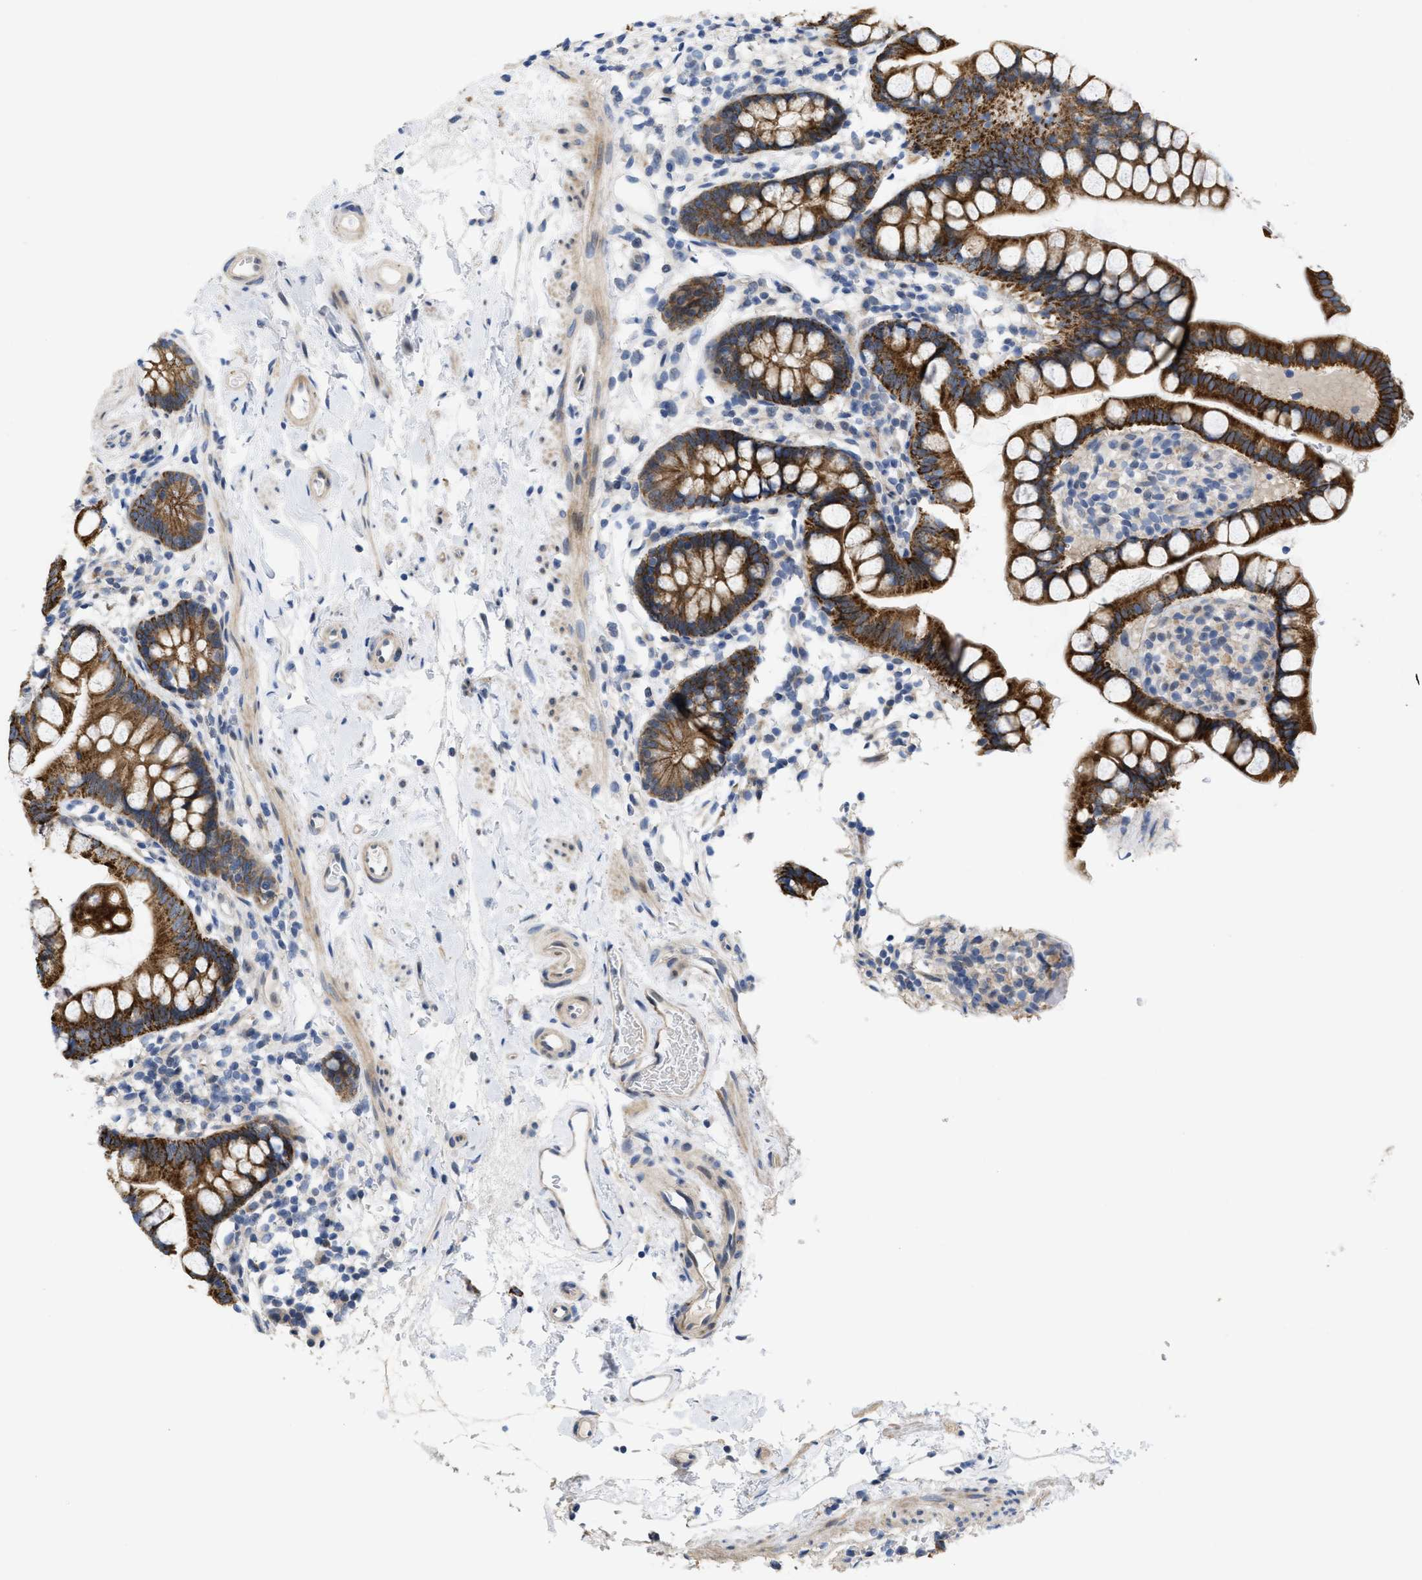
{"staining": {"intensity": "strong", "quantity": ">75%", "location": "cytoplasmic/membranous"}, "tissue": "small intestine", "cell_type": "Glandular cells", "image_type": "normal", "snomed": [{"axis": "morphology", "description": "Normal tissue, NOS"}, {"axis": "topography", "description": "Small intestine"}], "caption": "This image displays immunohistochemistry staining of benign human small intestine, with high strong cytoplasmic/membranous expression in approximately >75% of glandular cells.", "gene": "CDPF1", "patient": {"sex": "female", "age": 84}}